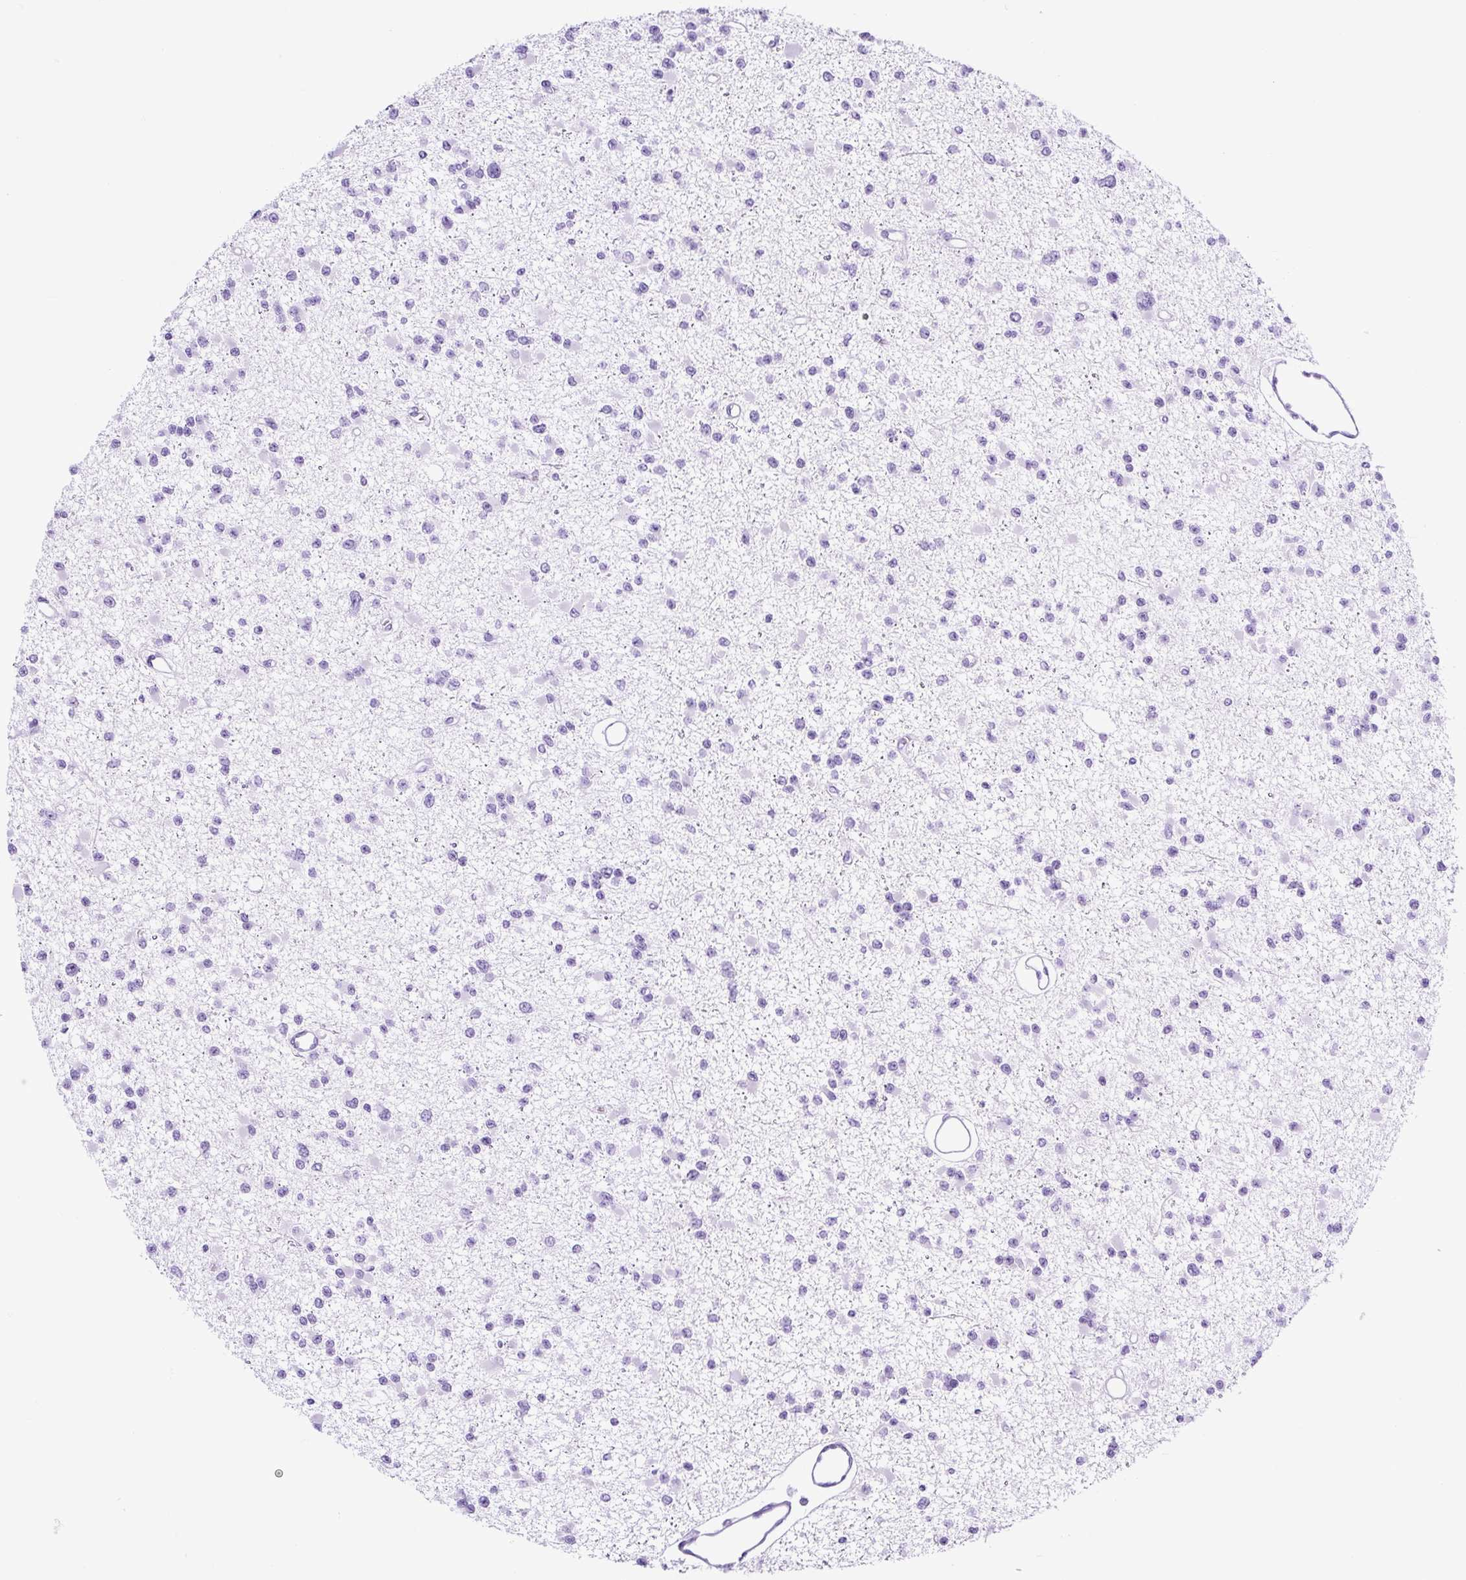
{"staining": {"intensity": "negative", "quantity": "none", "location": "none"}, "tissue": "glioma", "cell_type": "Tumor cells", "image_type": "cancer", "snomed": [{"axis": "morphology", "description": "Glioma, malignant, Low grade"}, {"axis": "topography", "description": "Brain"}], "caption": "Glioma stained for a protein using immunohistochemistry (IHC) demonstrates no expression tumor cells.", "gene": "RNF212B", "patient": {"sex": "female", "age": 22}}